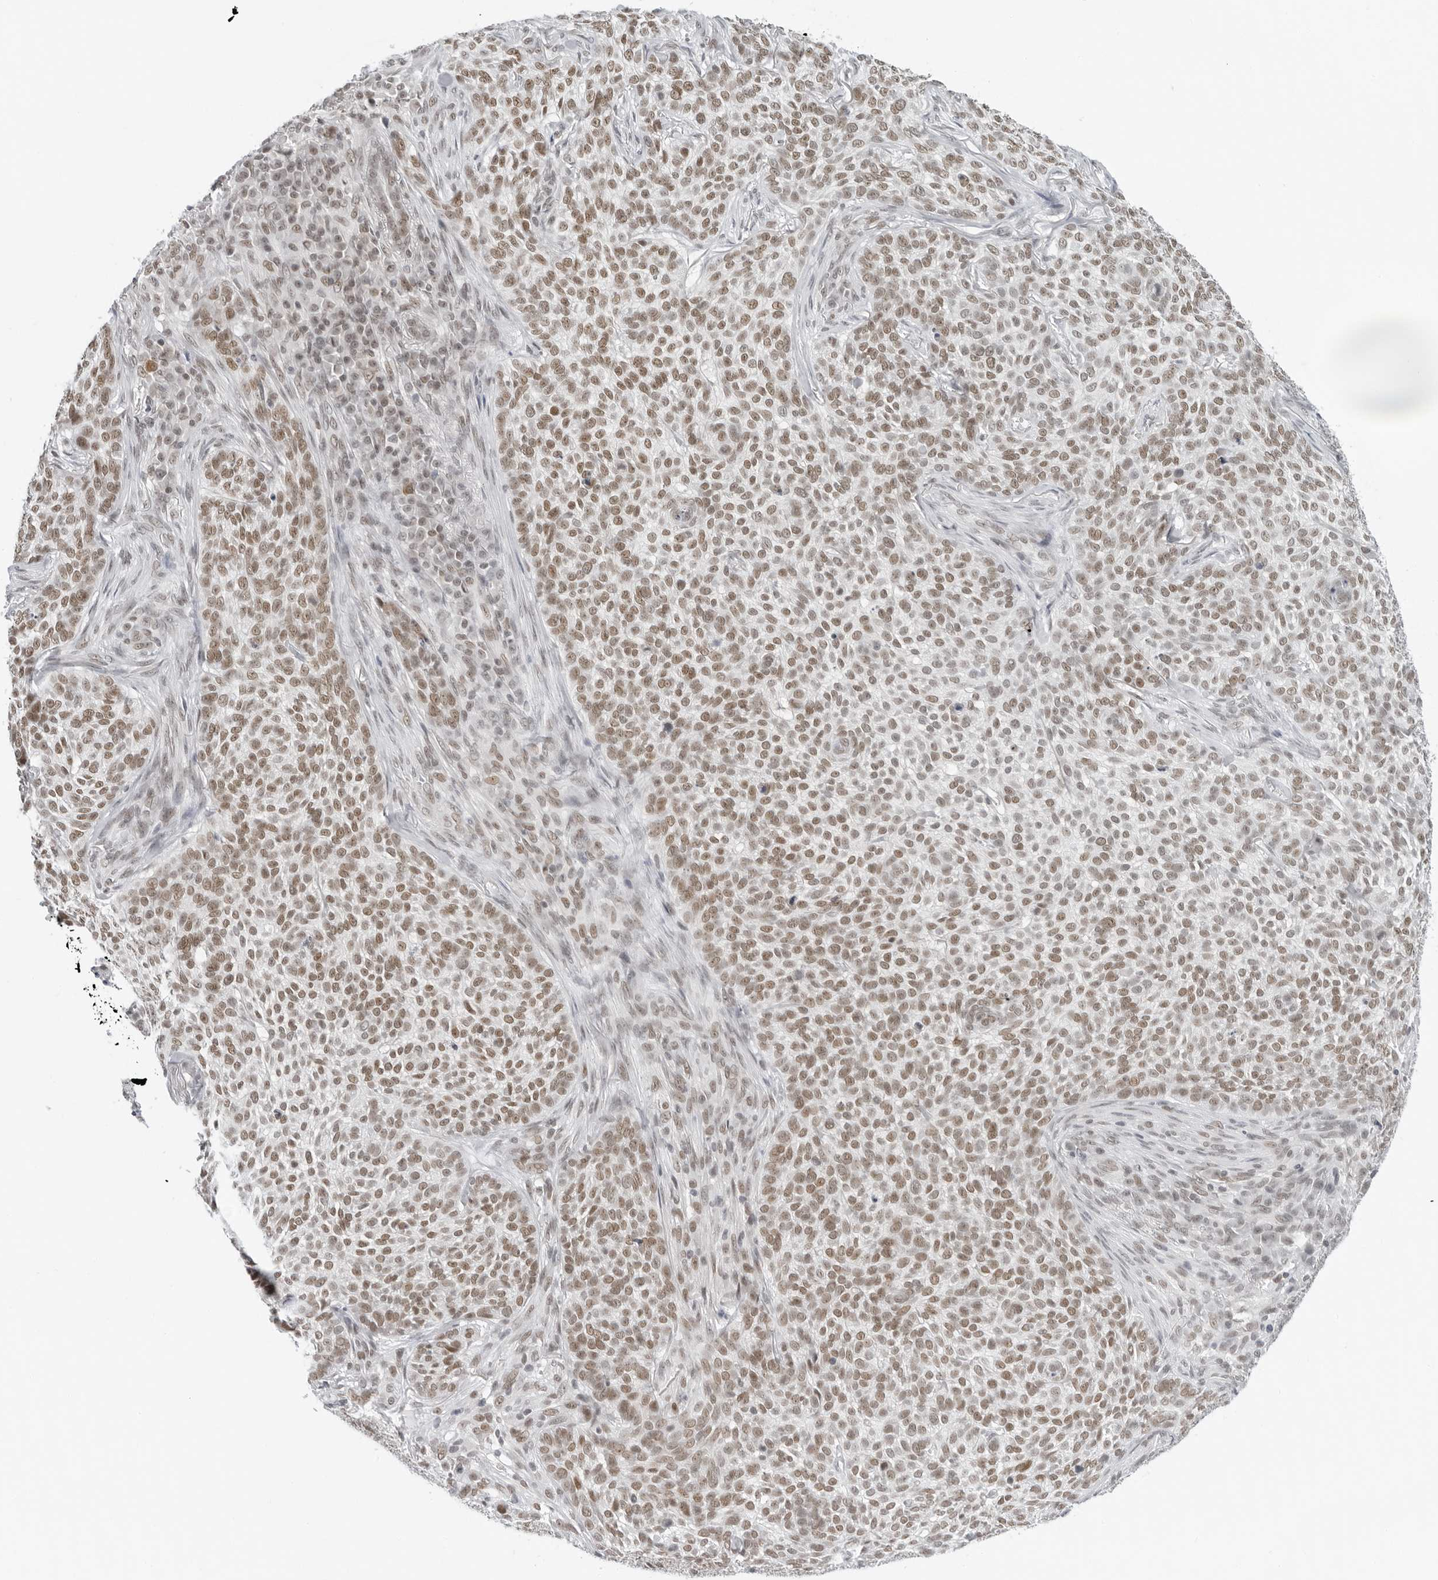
{"staining": {"intensity": "moderate", "quantity": "25%-75%", "location": "nuclear"}, "tissue": "skin cancer", "cell_type": "Tumor cells", "image_type": "cancer", "snomed": [{"axis": "morphology", "description": "Basal cell carcinoma"}, {"axis": "topography", "description": "Skin"}], "caption": "Immunohistochemistry (IHC) (DAB (3,3'-diaminobenzidine)) staining of human skin basal cell carcinoma shows moderate nuclear protein staining in about 25%-75% of tumor cells.", "gene": "FOXK2", "patient": {"sex": "female", "age": 64}}